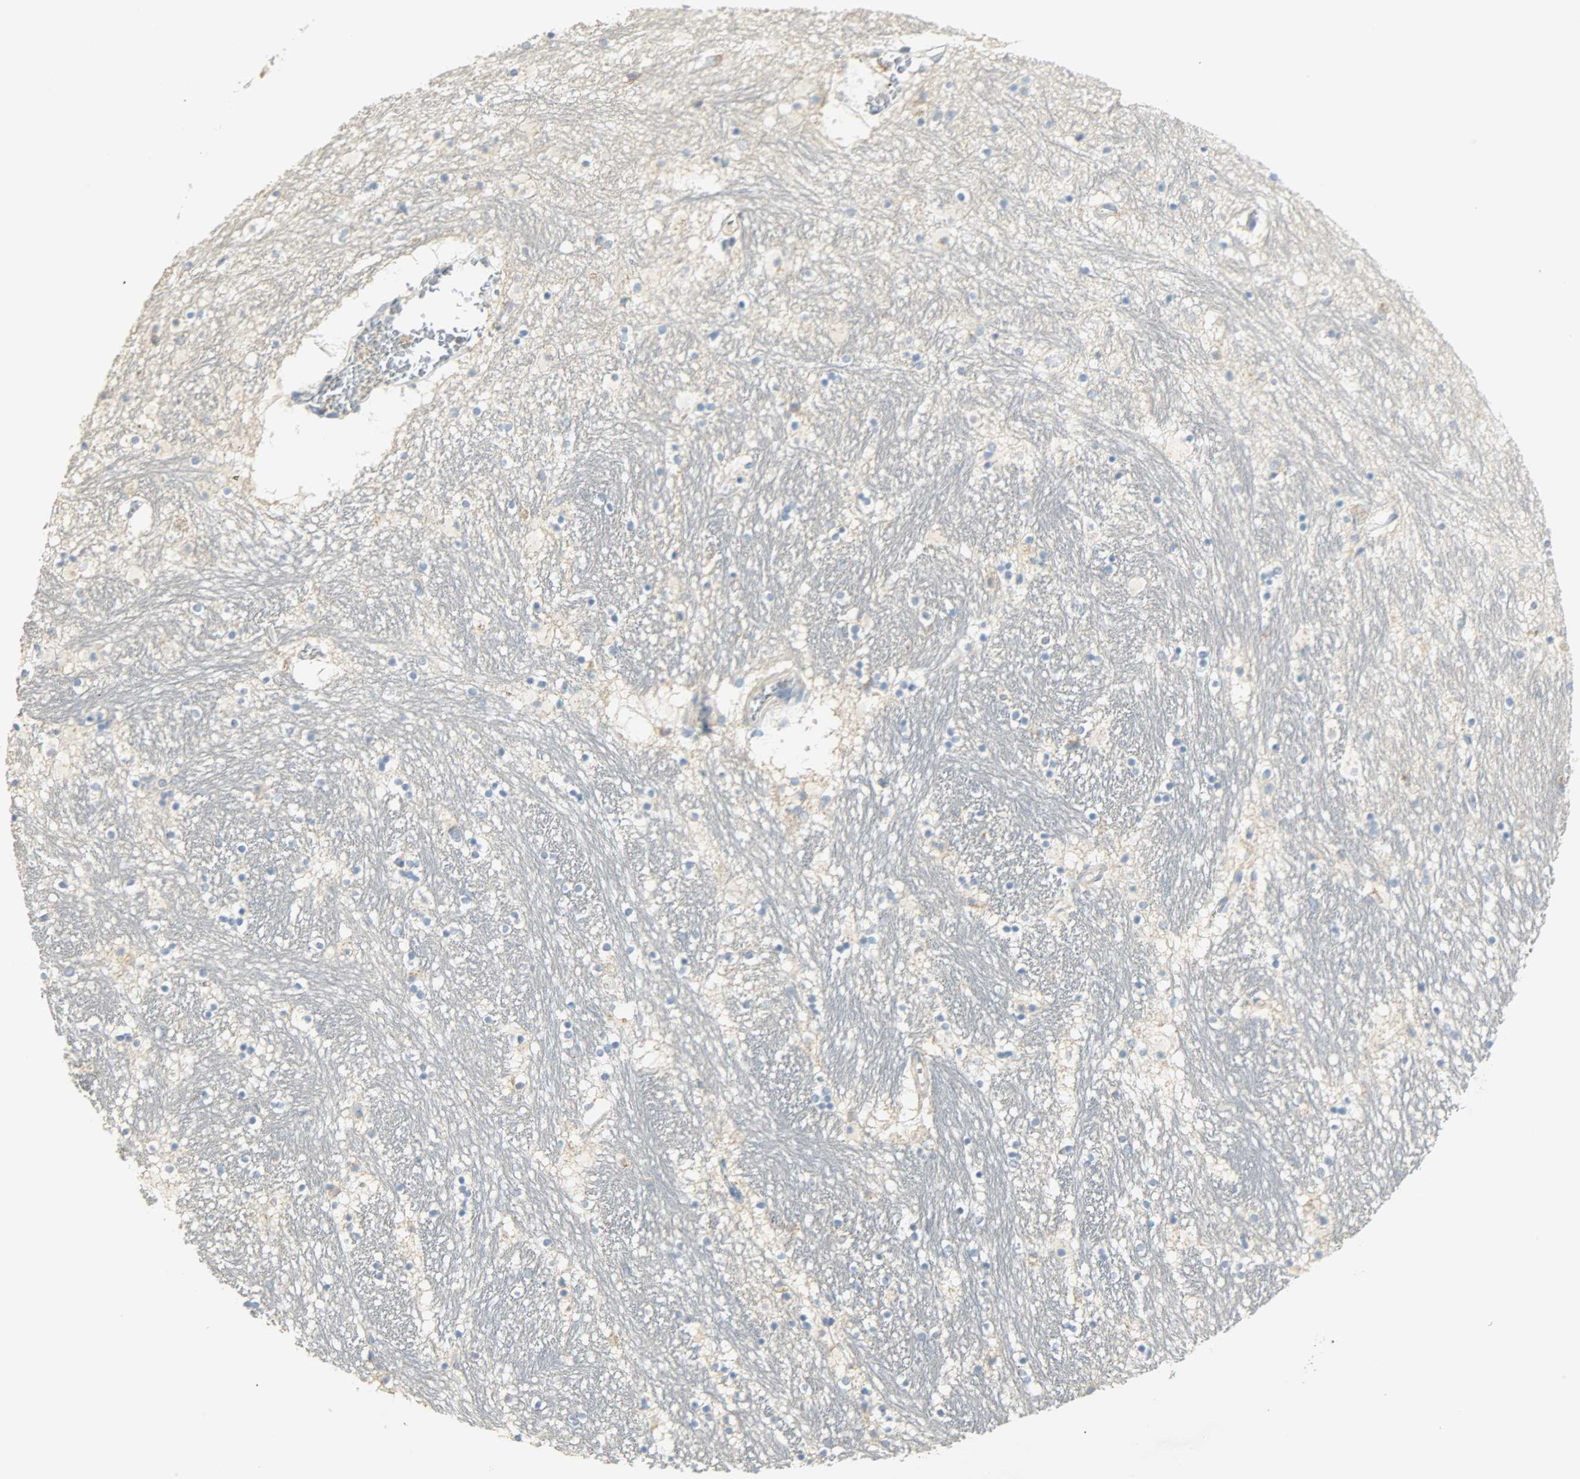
{"staining": {"intensity": "negative", "quantity": "none", "location": "none"}, "tissue": "hippocampus", "cell_type": "Glial cells", "image_type": "normal", "snomed": [{"axis": "morphology", "description": "Normal tissue, NOS"}, {"axis": "topography", "description": "Hippocampus"}], "caption": "A high-resolution histopathology image shows immunohistochemistry (IHC) staining of normal hippocampus, which displays no significant staining in glial cells.", "gene": "NNT", "patient": {"sex": "male", "age": 45}}